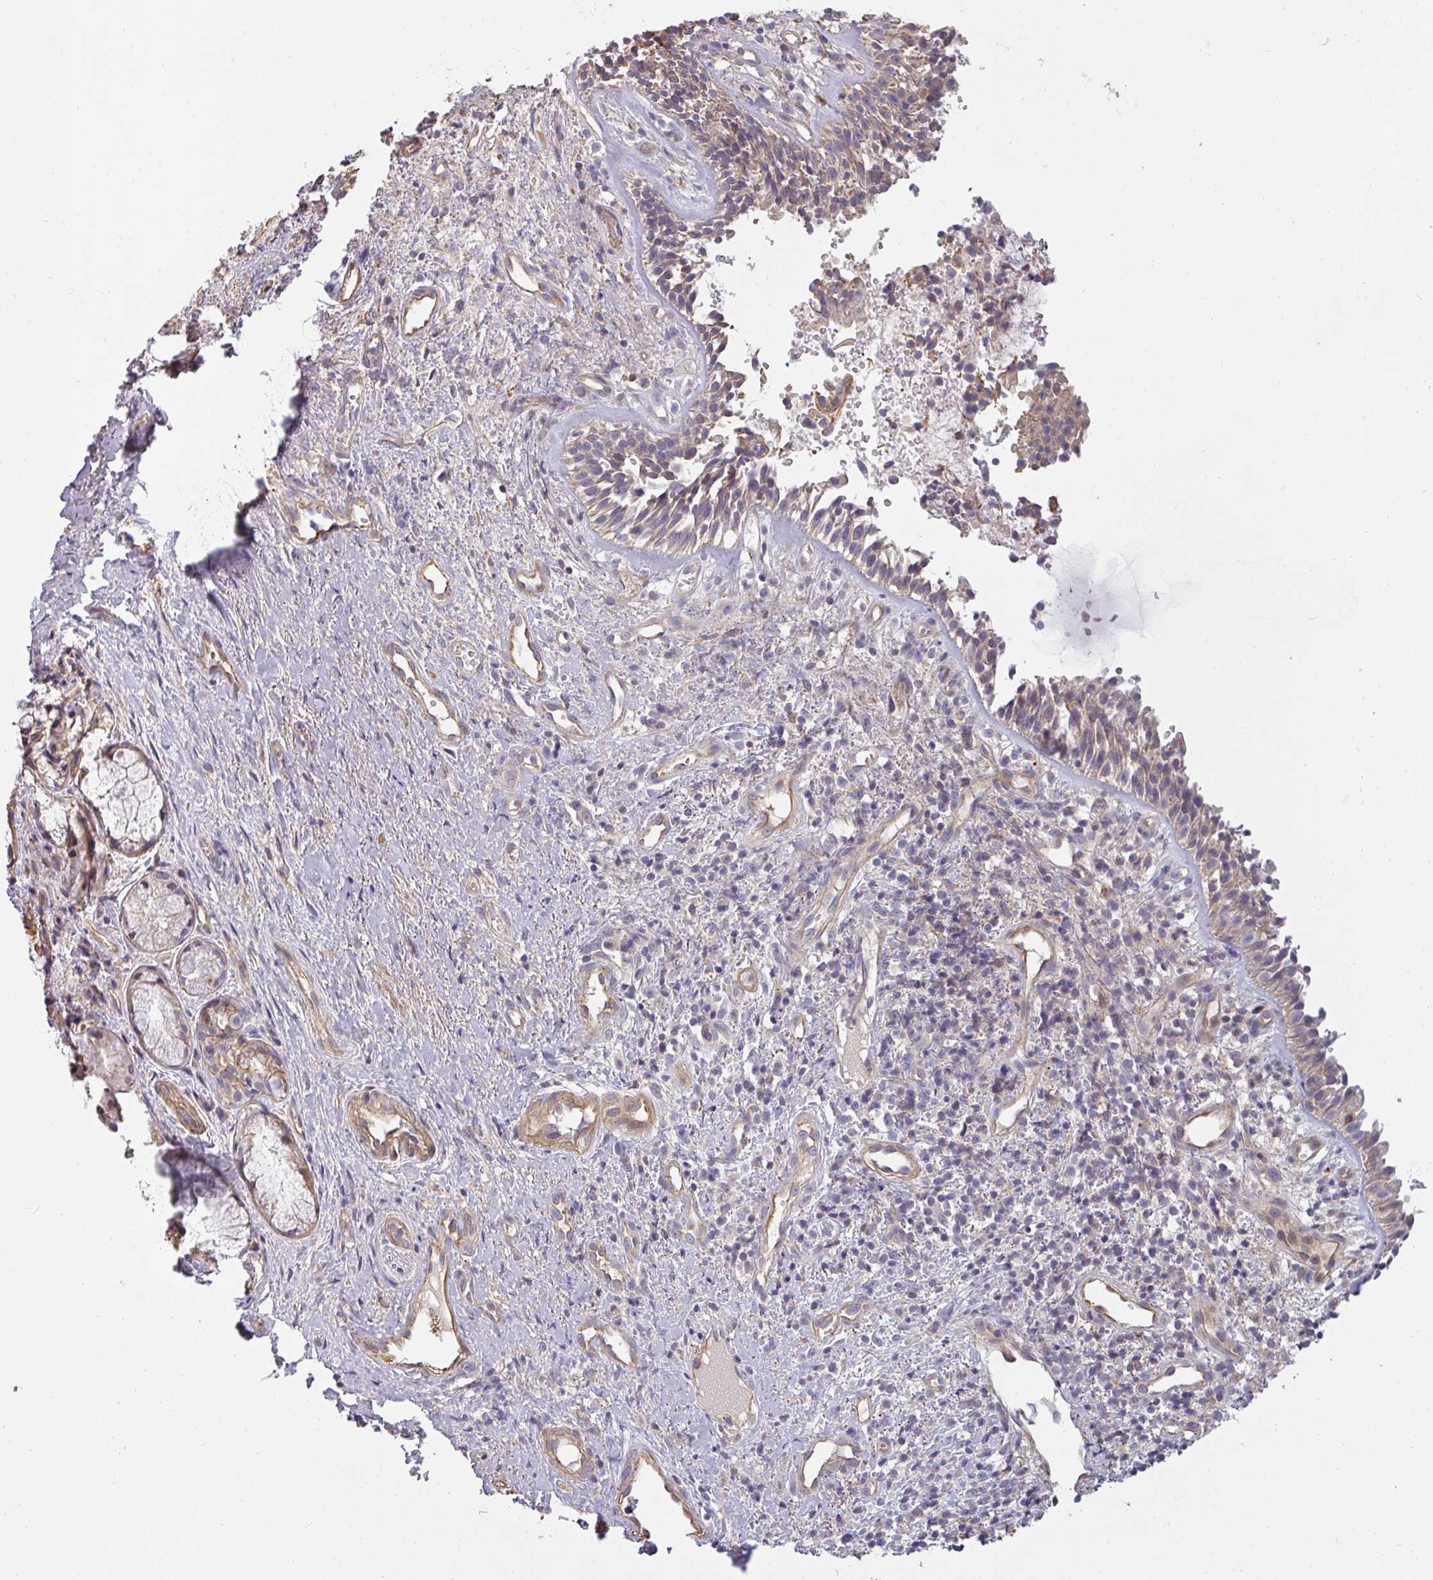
{"staining": {"intensity": "weak", "quantity": ">75%", "location": "cytoplasmic/membranous"}, "tissue": "nasopharynx", "cell_type": "Respiratory epithelial cells", "image_type": "normal", "snomed": [{"axis": "morphology", "description": "Normal tissue, NOS"}, {"axis": "topography", "description": "Cartilage tissue"}, {"axis": "topography", "description": "Nasopharynx"}, {"axis": "topography", "description": "Thyroid gland"}], "caption": "A brown stain shows weak cytoplasmic/membranous positivity of a protein in respiratory epithelial cells of benign nasopharynx. (DAB = brown stain, brightfield microscopy at high magnification).", "gene": "ZNF835", "patient": {"sex": "male", "age": 63}}